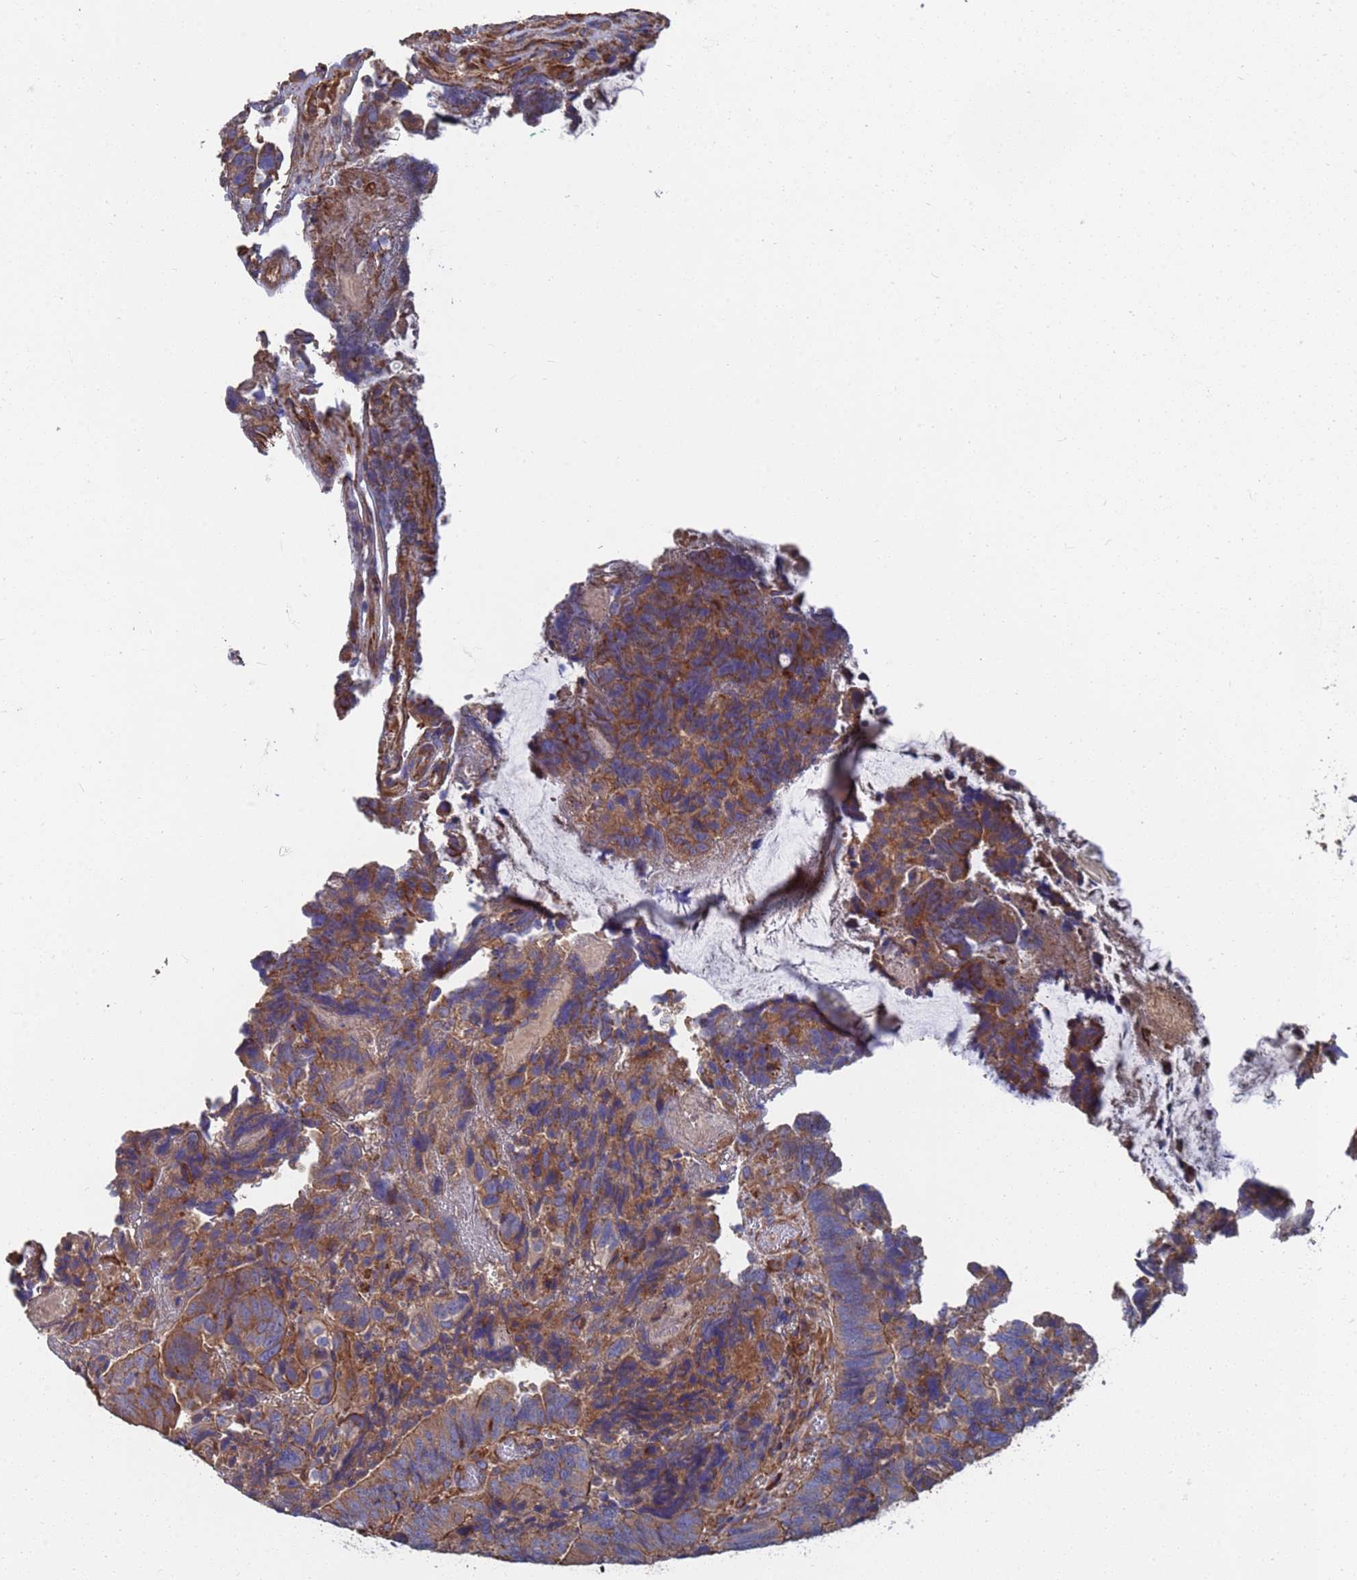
{"staining": {"intensity": "moderate", "quantity": "25%-75%", "location": "cytoplasmic/membranous"}, "tissue": "colorectal cancer", "cell_type": "Tumor cells", "image_type": "cancer", "snomed": [{"axis": "morphology", "description": "Adenocarcinoma, NOS"}, {"axis": "topography", "description": "Colon"}], "caption": "There is medium levels of moderate cytoplasmic/membranous positivity in tumor cells of colorectal cancer (adenocarcinoma), as demonstrated by immunohistochemical staining (brown color).", "gene": "PYCR1", "patient": {"sex": "female", "age": 67}}